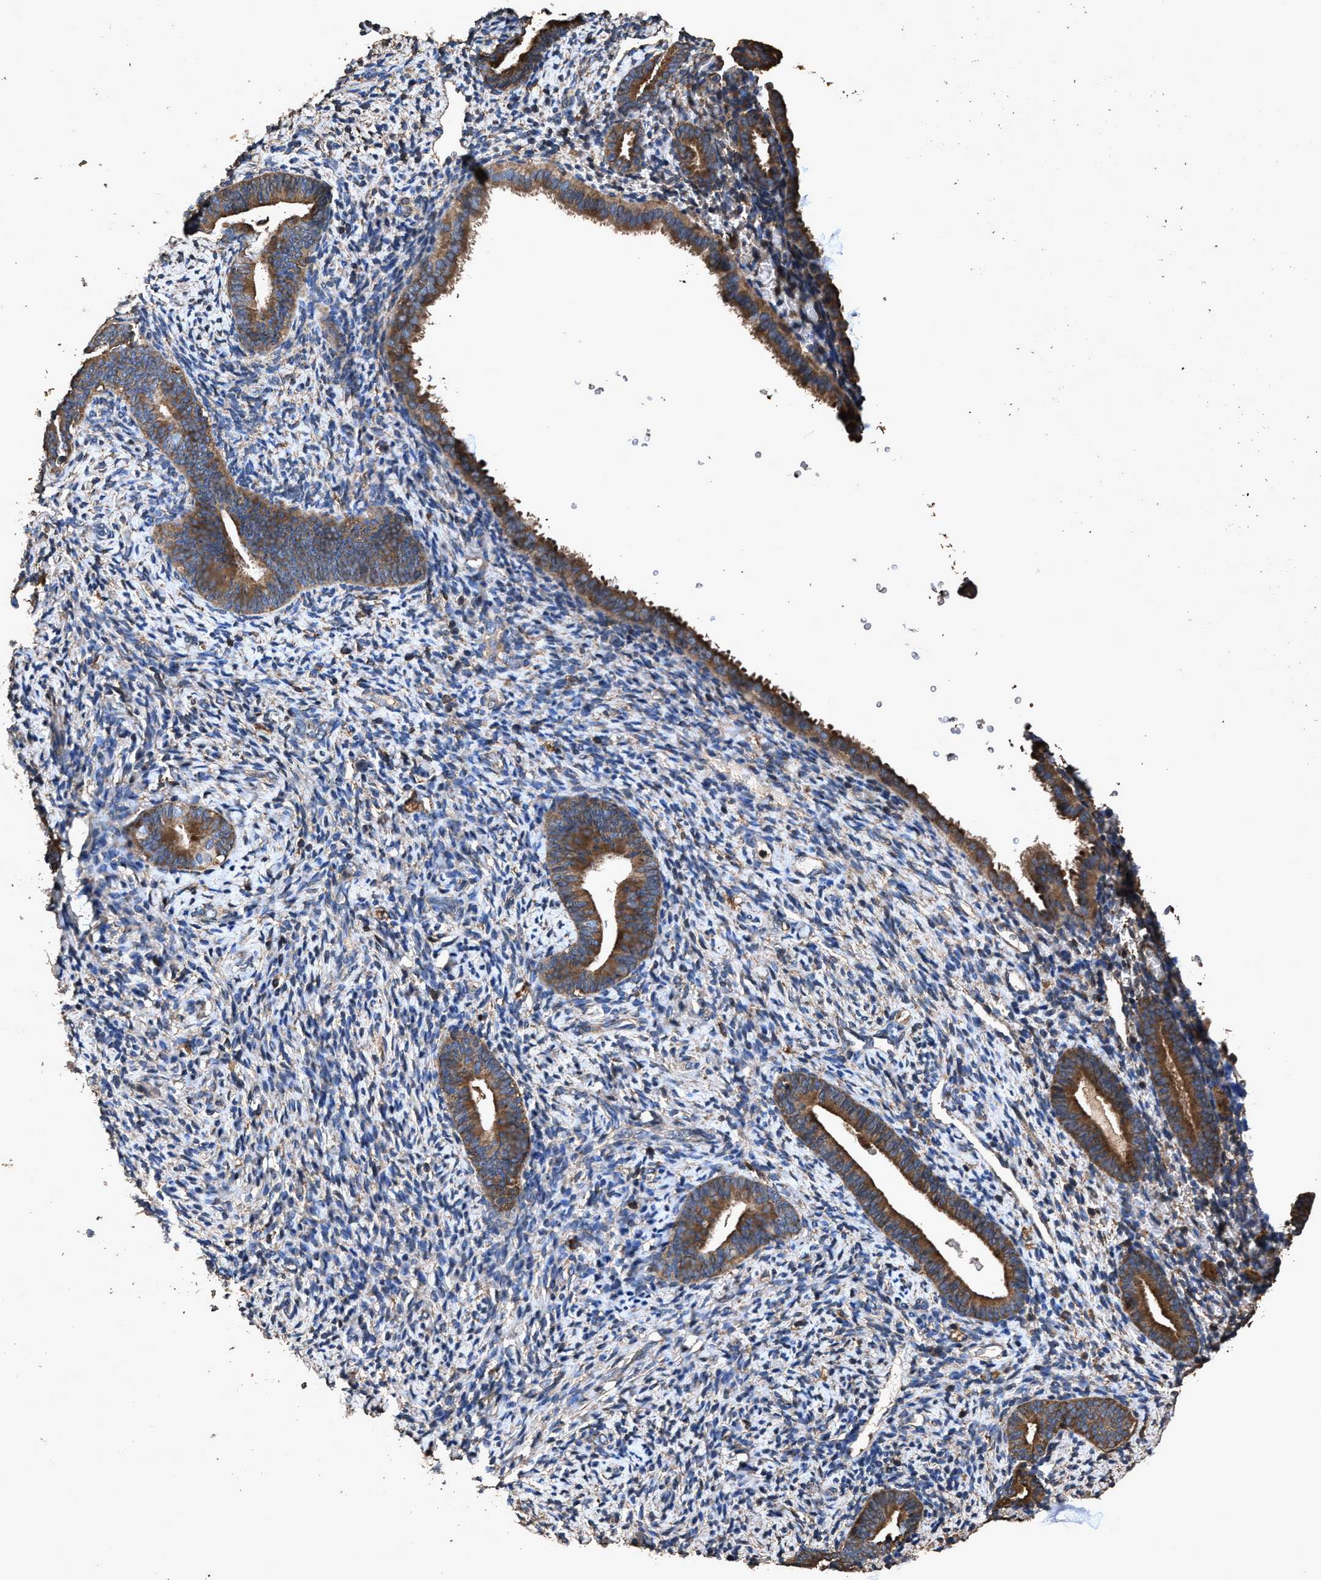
{"staining": {"intensity": "weak", "quantity": "25%-75%", "location": "cytoplasmic/membranous"}, "tissue": "endometrium", "cell_type": "Cells in endometrial stroma", "image_type": "normal", "snomed": [{"axis": "morphology", "description": "Normal tissue, NOS"}, {"axis": "topography", "description": "Endometrium"}], "caption": "The photomicrograph exhibits a brown stain indicating the presence of a protein in the cytoplasmic/membranous of cells in endometrial stroma in endometrium.", "gene": "ZMYND19", "patient": {"sex": "female", "age": 51}}